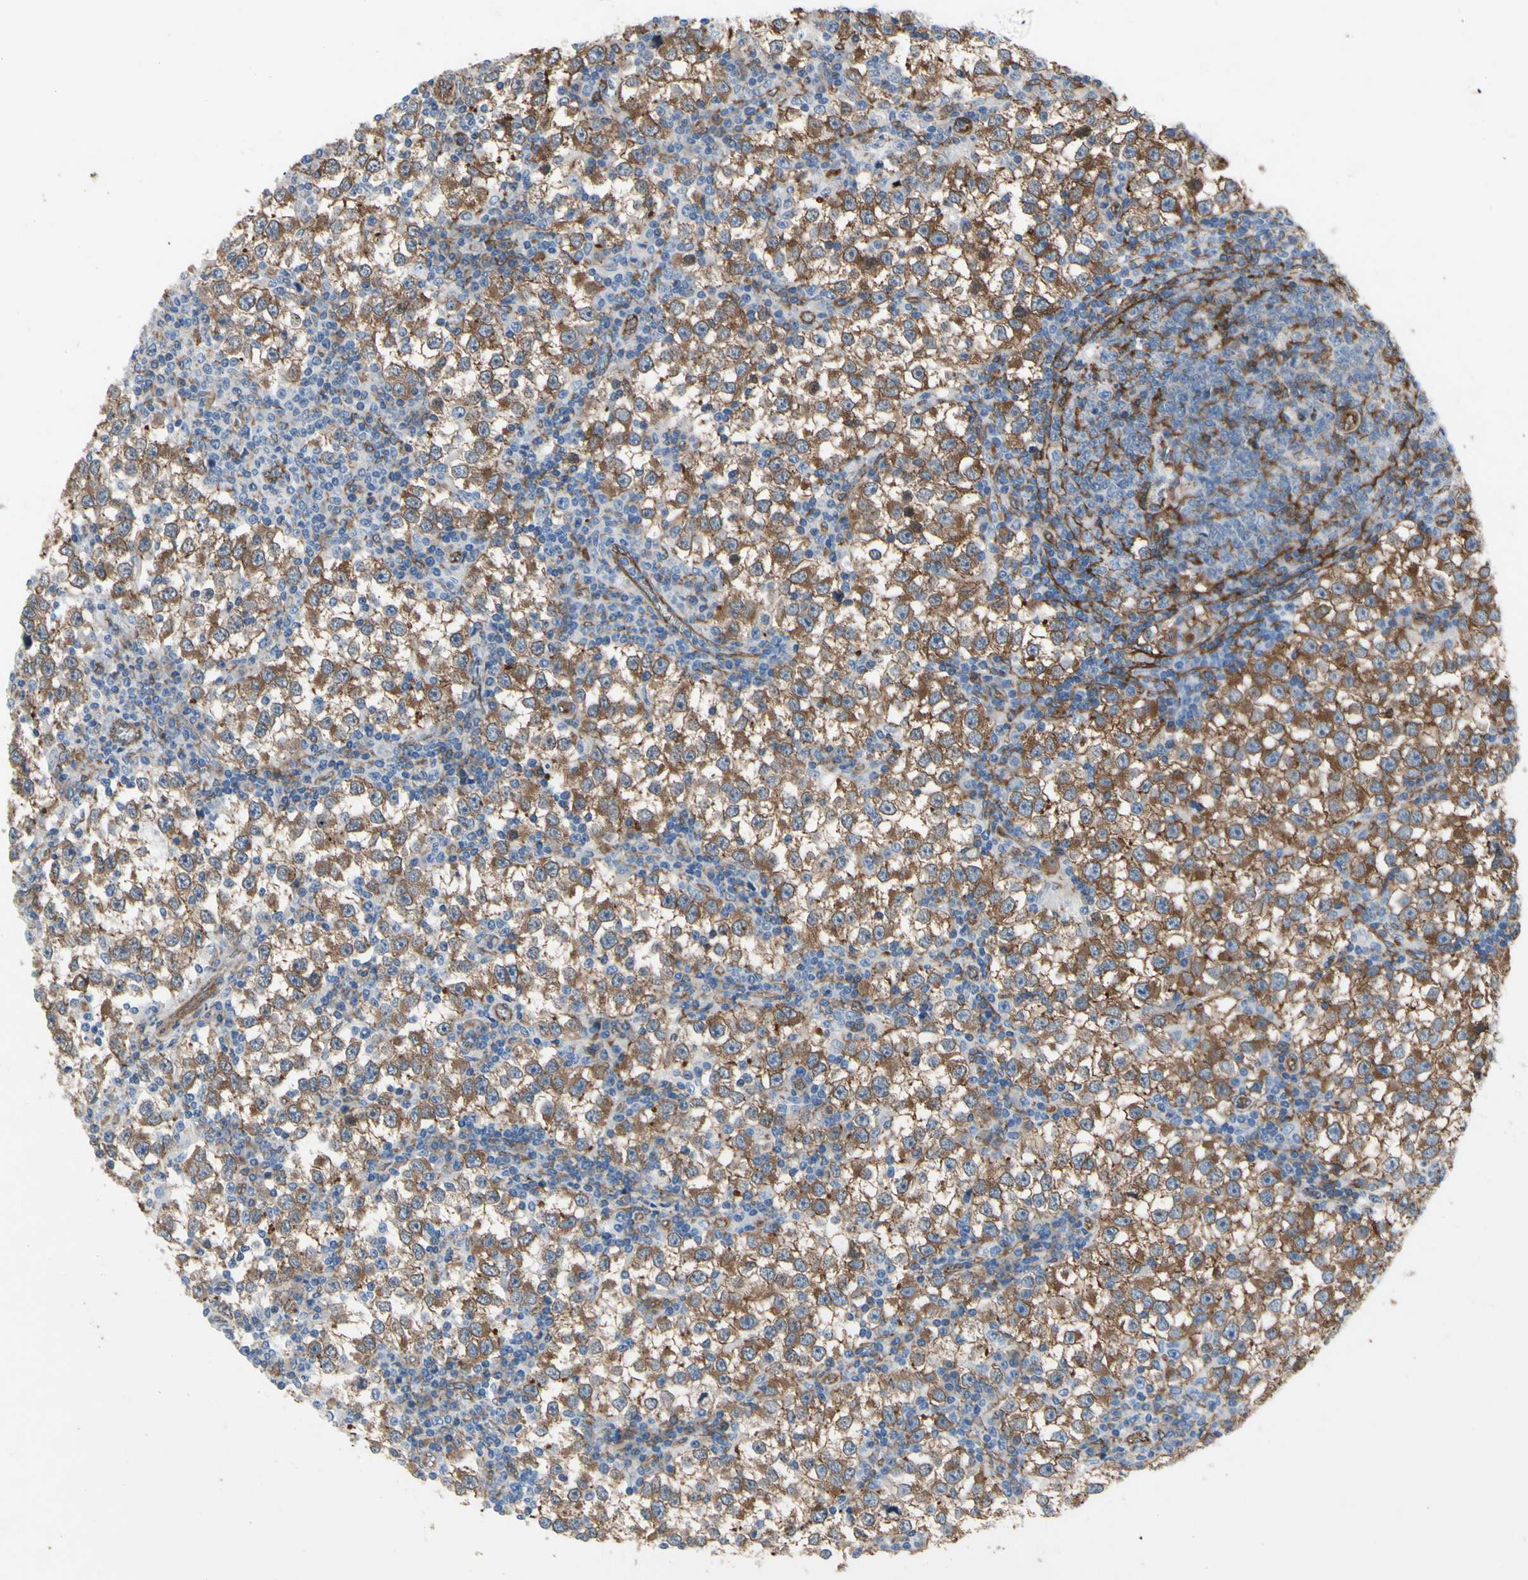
{"staining": {"intensity": "moderate", "quantity": "25%-75%", "location": "cytoplasmic/membranous"}, "tissue": "testis cancer", "cell_type": "Tumor cells", "image_type": "cancer", "snomed": [{"axis": "morphology", "description": "Seminoma, NOS"}, {"axis": "topography", "description": "Testis"}], "caption": "Protein expression analysis of testis seminoma displays moderate cytoplasmic/membranous staining in approximately 25%-75% of tumor cells. The protein is shown in brown color, while the nuclei are stained blue.", "gene": "CTTNBP2", "patient": {"sex": "male", "age": 65}}